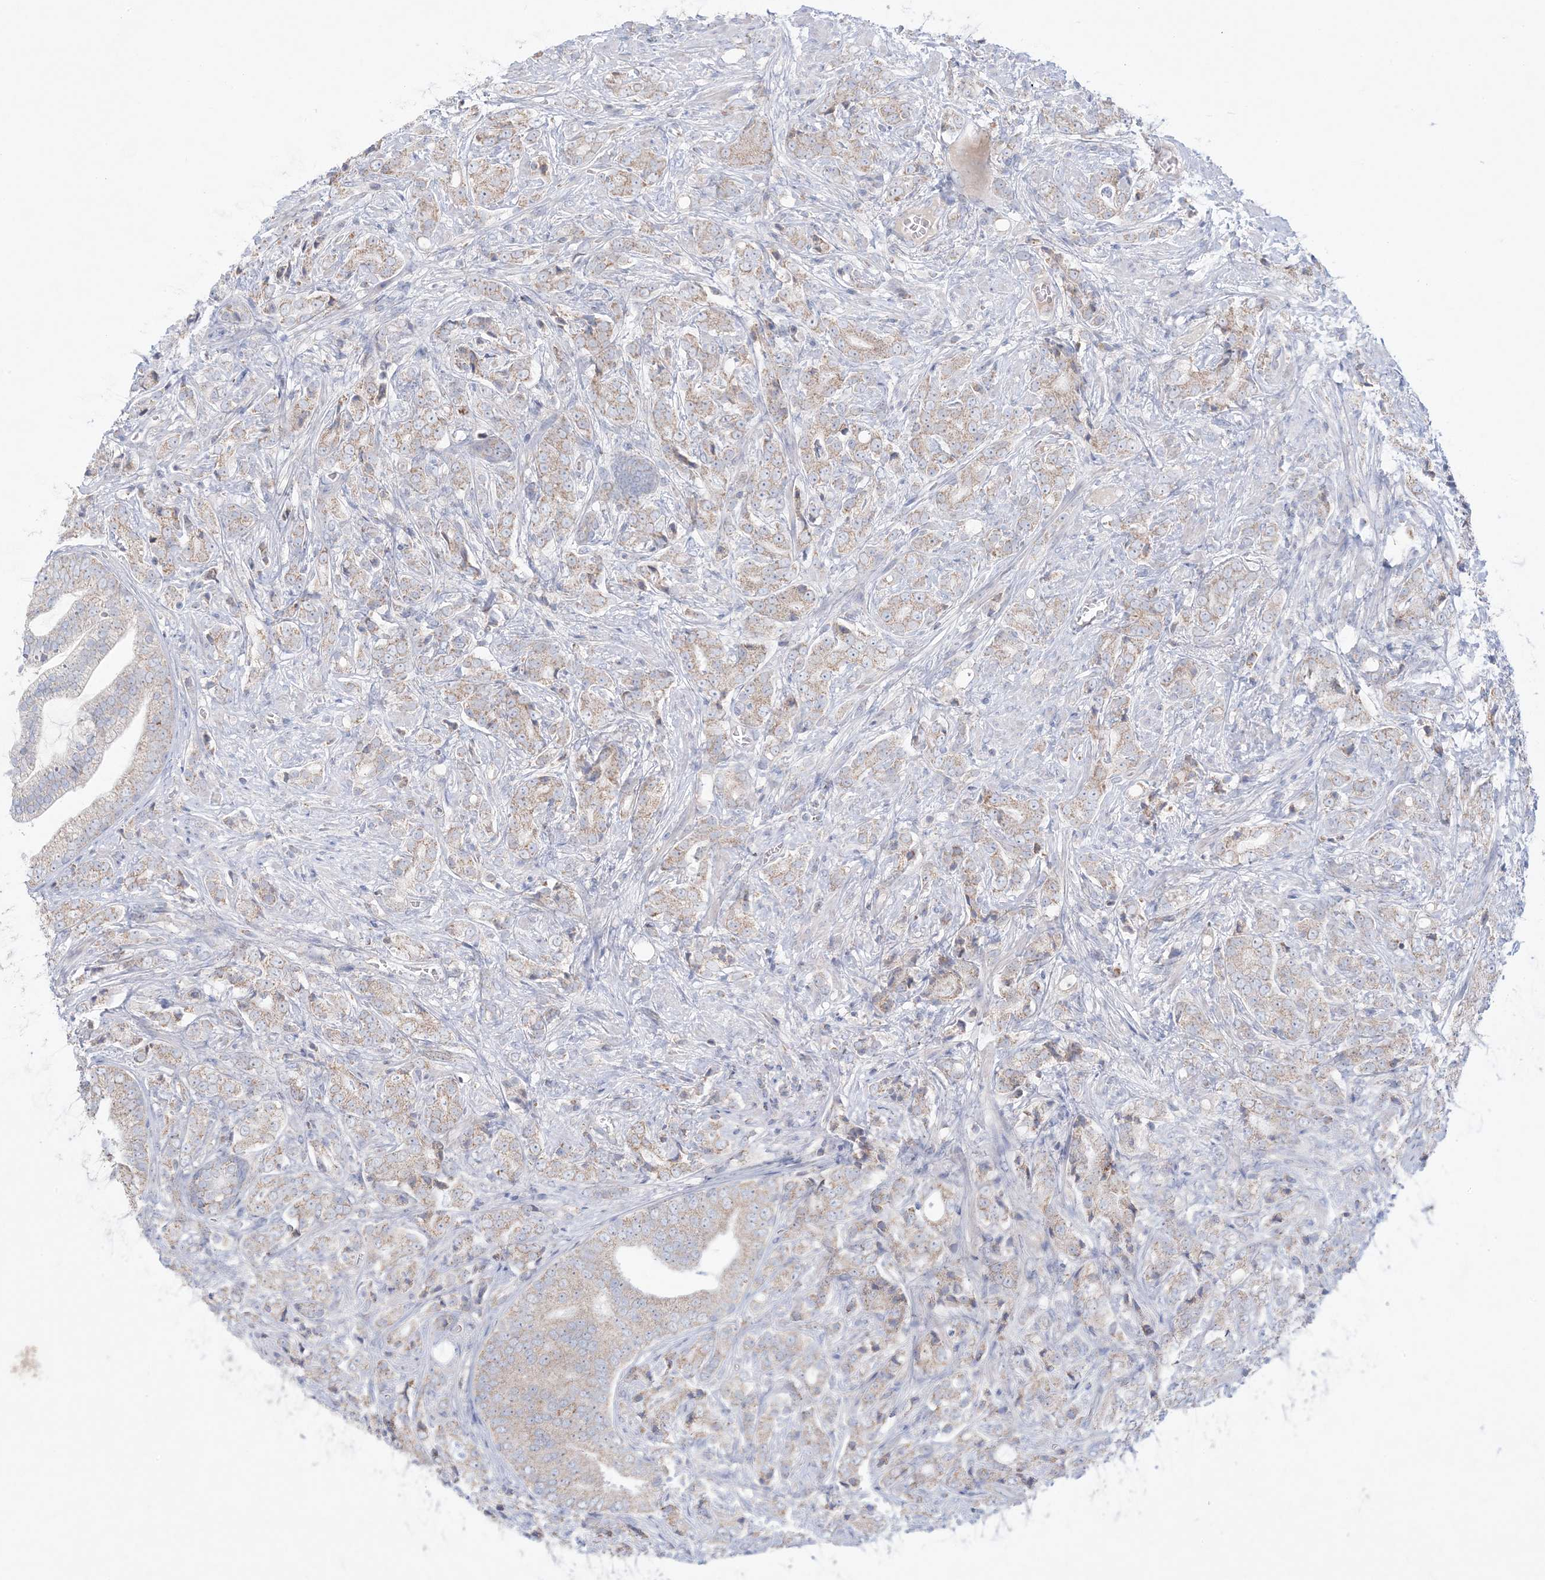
{"staining": {"intensity": "moderate", "quantity": ">75%", "location": "cytoplasmic/membranous"}, "tissue": "prostate cancer", "cell_type": "Tumor cells", "image_type": "cancer", "snomed": [{"axis": "morphology", "description": "Adenocarcinoma, High grade"}, {"axis": "topography", "description": "Prostate"}], "caption": "A high-resolution histopathology image shows immunohistochemistry (IHC) staining of prostate cancer, which exhibits moderate cytoplasmic/membranous positivity in approximately >75% of tumor cells. (brown staining indicates protein expression, while blue staining denotes nuclei).", "gene": "KCTD6", "patient": {"sex": "male", "age": 57}}